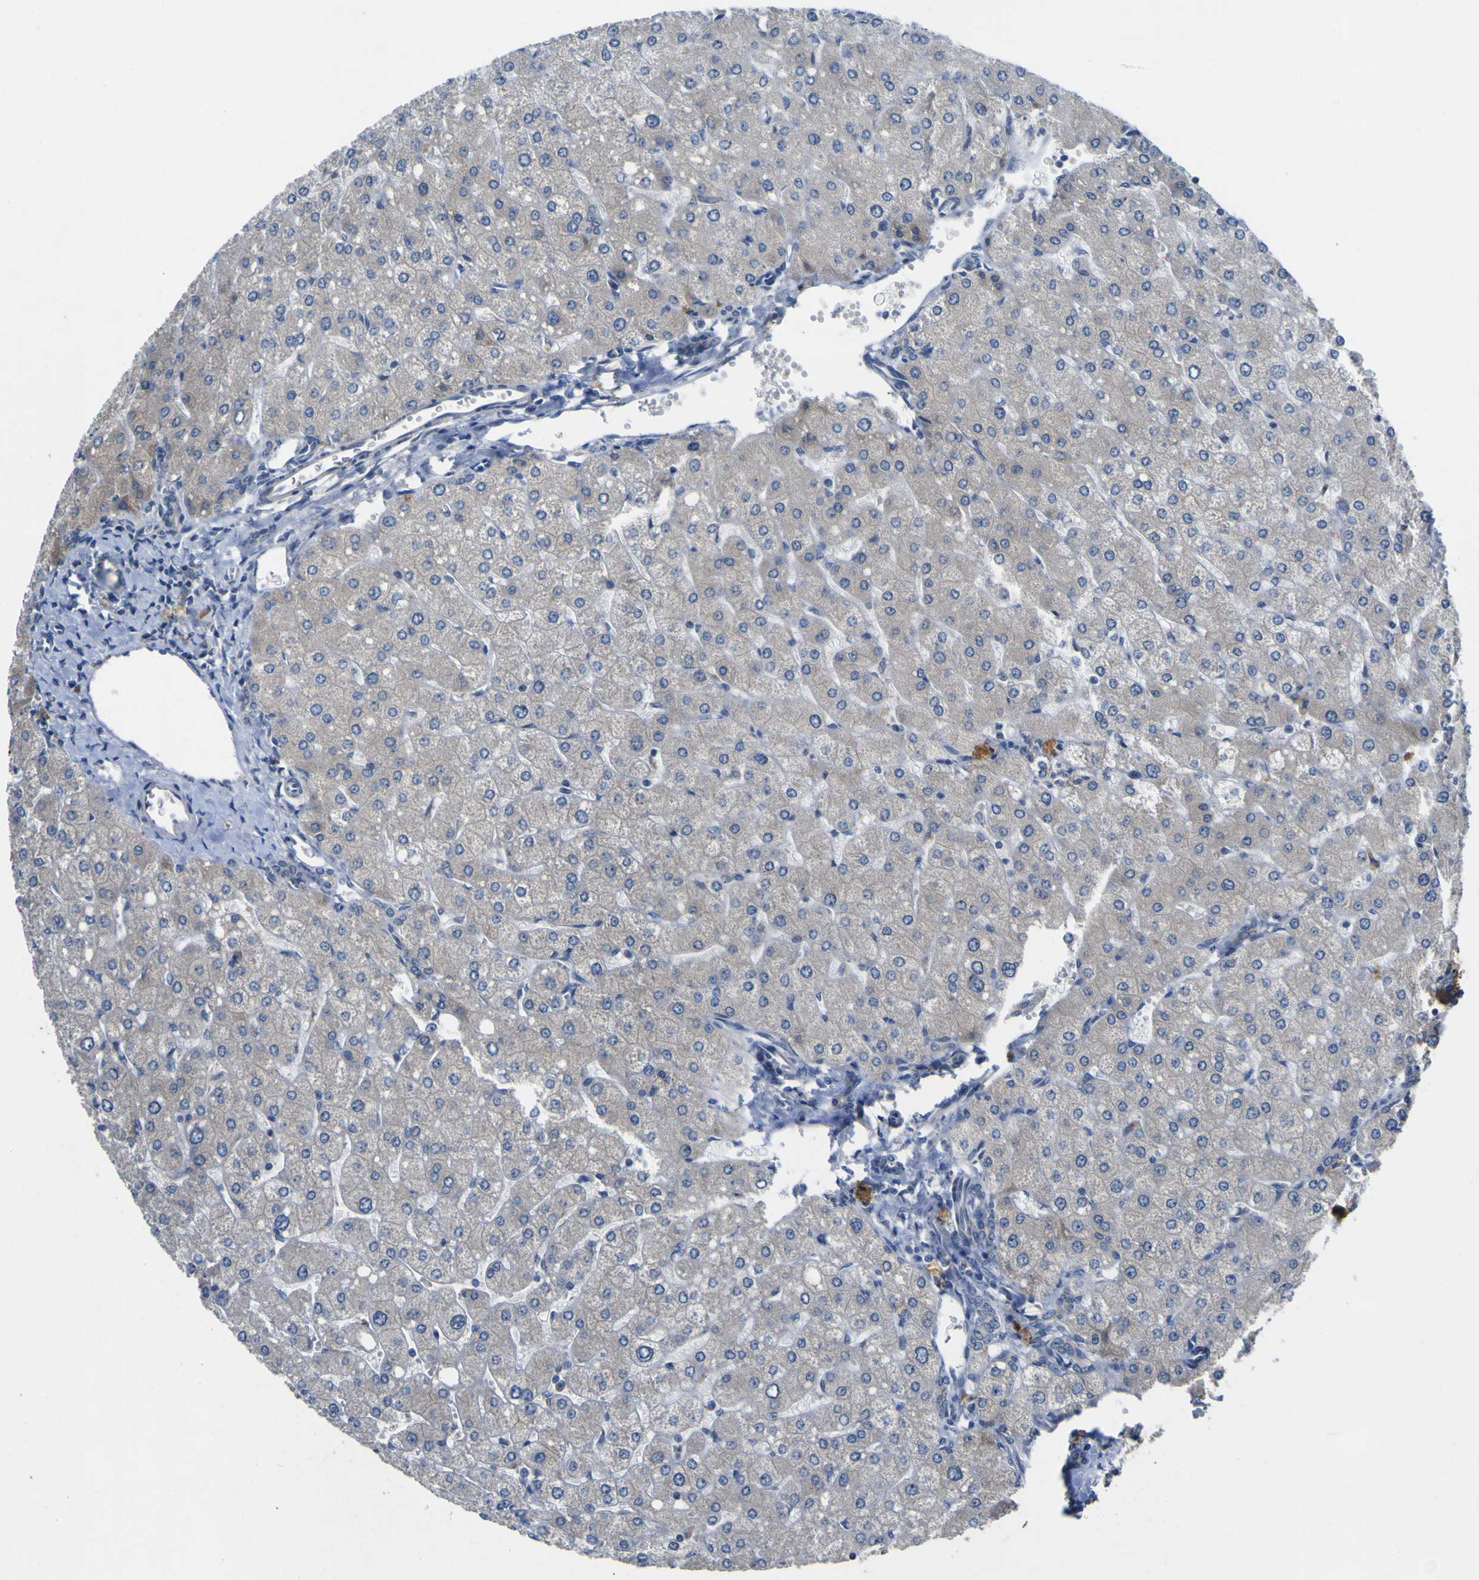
{"staining": {"intensity": "negative", "quantity": "none", "location": "none"}, "tissue": "liver", "cell_type": "Cholangiocytes", "image_type": "normal", "snomed": [{"axis": "morphology", "description": "Normal tissue, NOS"}, {"axis": "topography", "description": "Liver"}], "caption": "Immunohistochemistry (IHC) photomicrograph of unremarkable liver: human liver stained with DAB (3,3'-diaminobenzidine) displays no significant protein positivity in cholangiocytes.", "gene": "LDLR", "patient": {"sex": "male", "age": 55}}